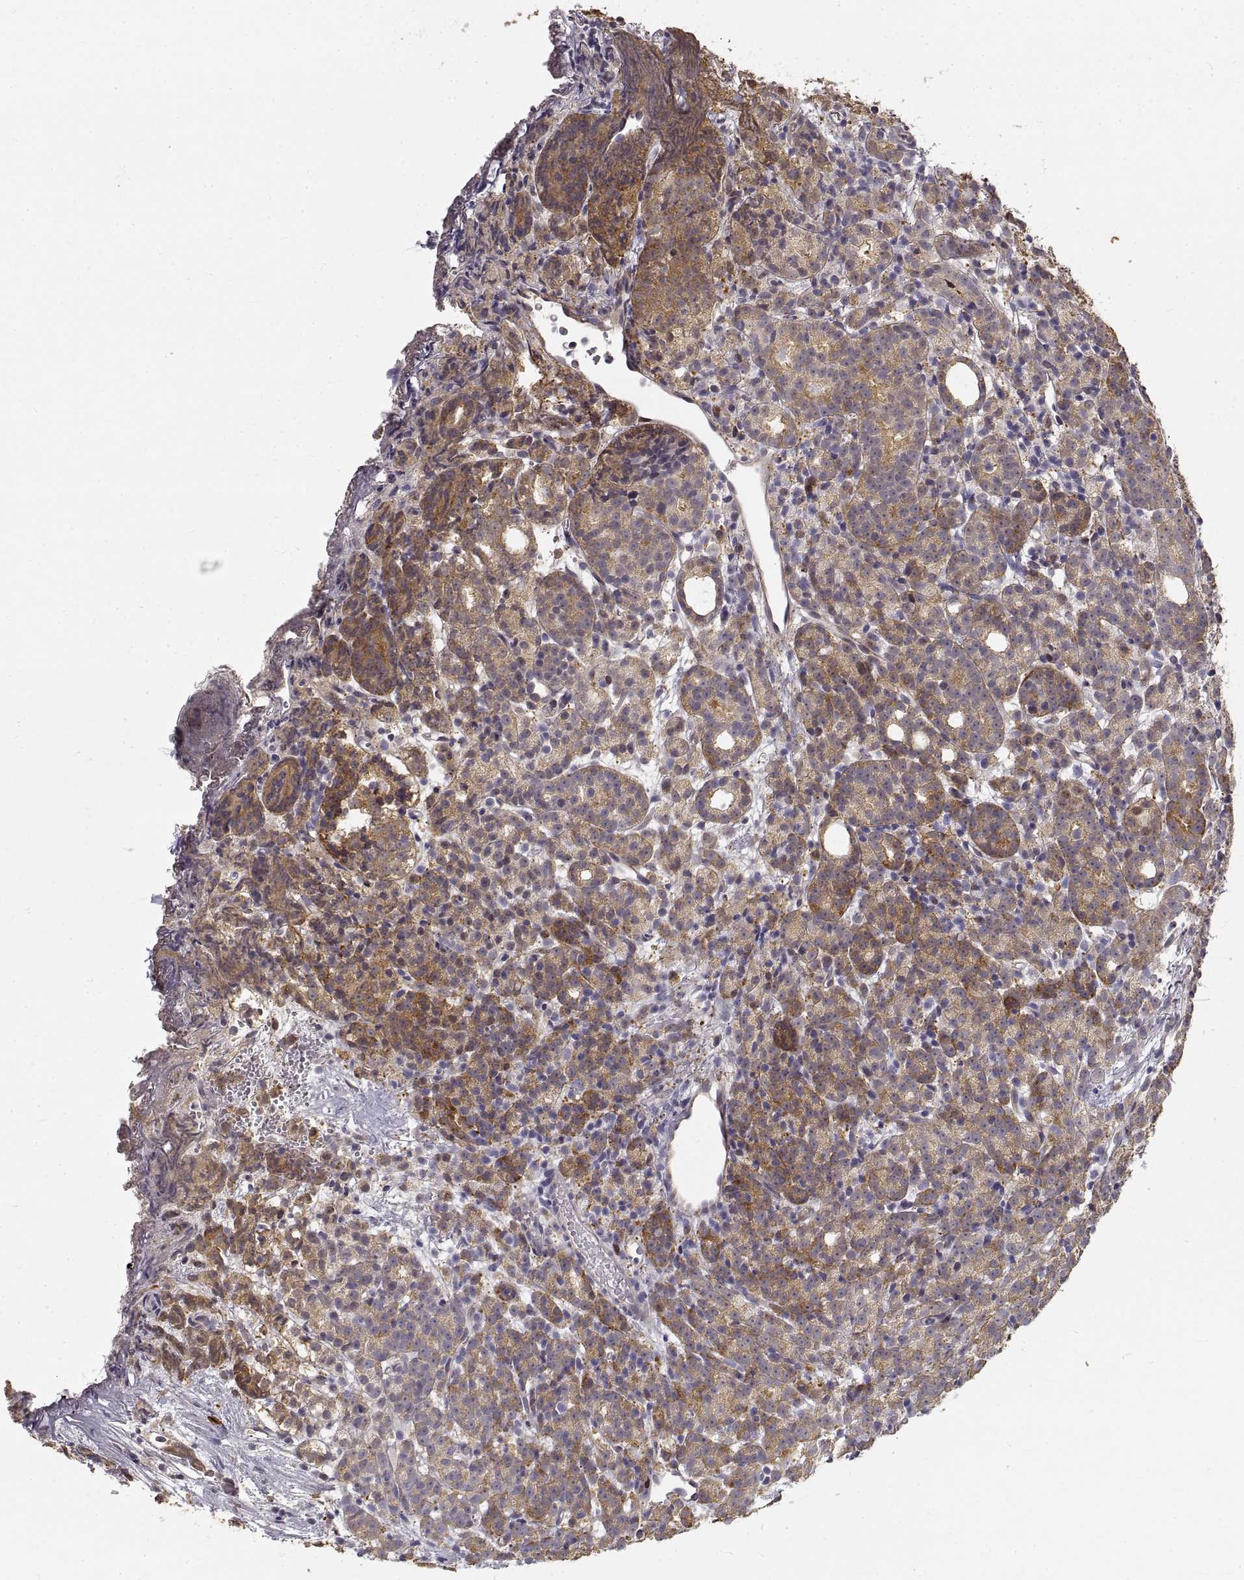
{"staining": {"intensity": "strong", "quantity": "<25%", "location": "cytoplasmic/membranous"}, "tissue": "prostate cancer", "cell_type": "Tumor cells", "image_type": "cancer", "snomed": [{"axis": "morphology", "description": "Adenocarcinoma, High grade"}, {"axis": "topography", "description": "Prostate"}], "caption": "Prostate high-grade adenocarcinoma stained for a protein shows strong cytoplasmic/membranous positivity in tumor cells. (Stains: DAB (3,3'-diaminobenzidine) in brown, nuclei in blue, Microscopy: brightfield microscopy at high magnification).", "gene": "HSP90AB1", "patient": {"sex": "male", "age": 53}}